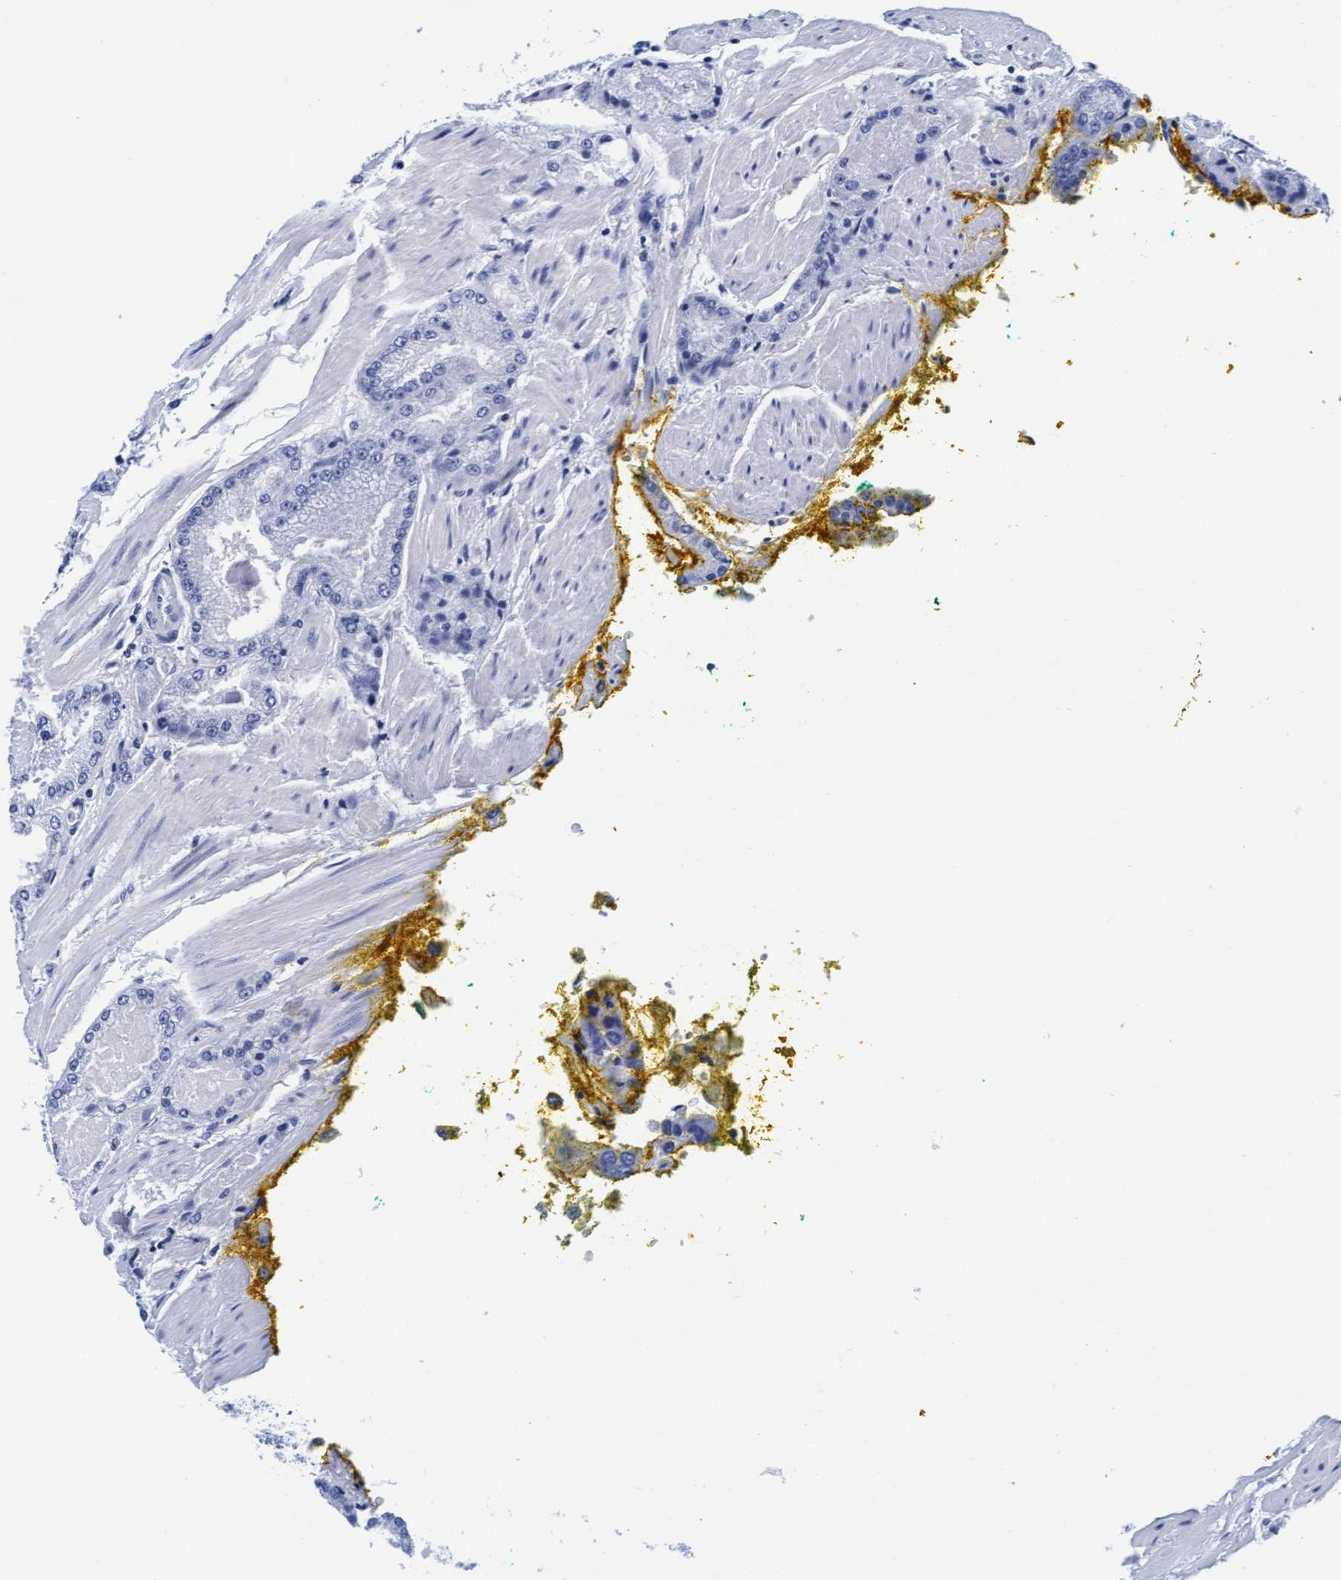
{"staining": {"intensity": "negative", "quantity": "none", "location": "none"}, "tissue": "prostate cancer", "cell_type": "Tumor cells", "image_type": "cancer", "snomed": [{"axis": "morphology", "description": "Adenocarcinoma, High grade"}, {"axis": "topography", "description": "Prostate"}], "caption": "Tumor cells show no significant protein staining in prostate cancer (adenocarcinoma (high-grade)).", "gene": "ARSG", "patient": {"sex": "male", "age": 50}}